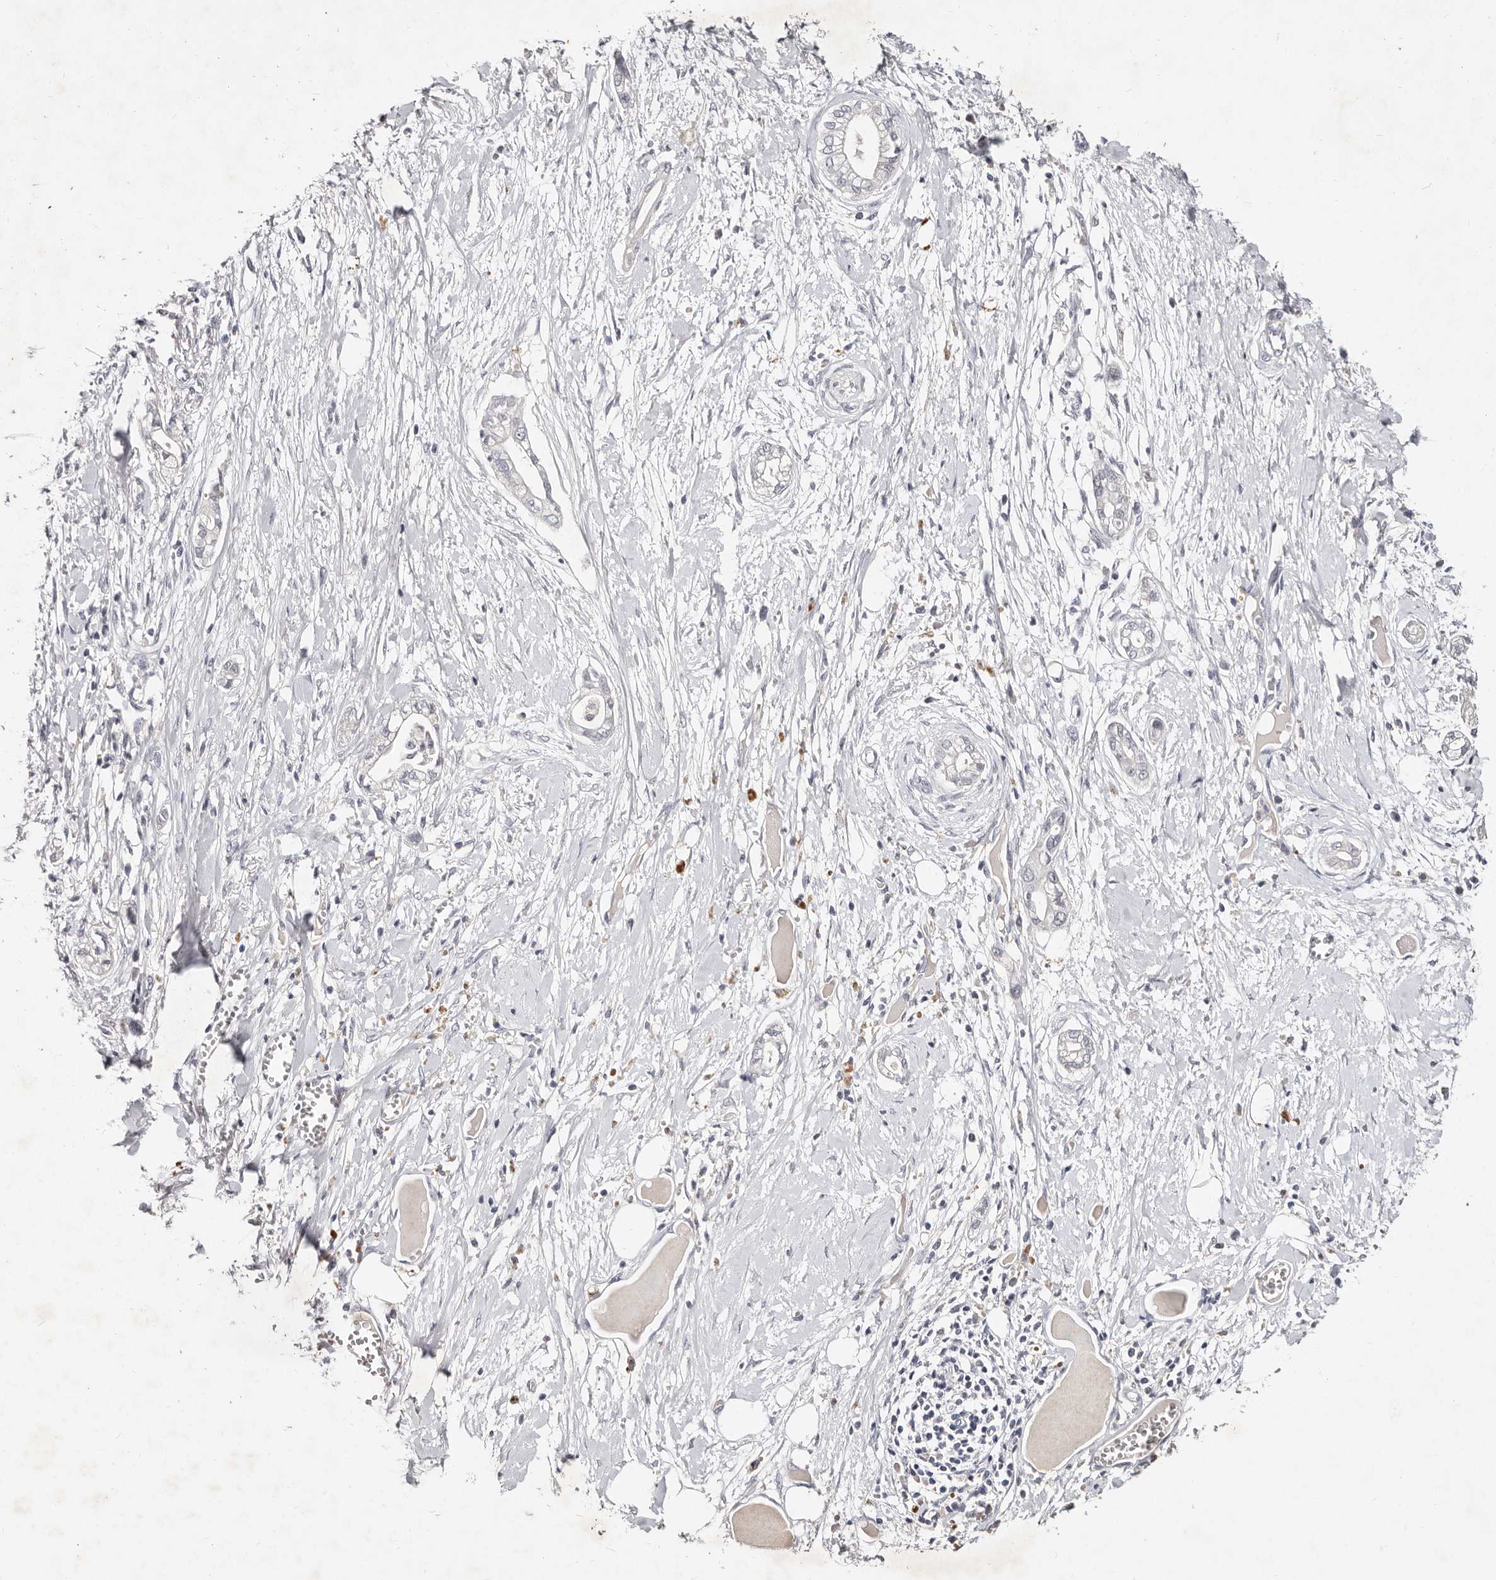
{"staining": {"intensity": "negative", "quantity": "none", "location": "none"}, "tissue": "pancreatic cancer", "cell_type": "Tumor cells", "image_type": "cancer", "snomed": [{"axis": "morphology", "description": "Adenocarcinoma, NOS"}, {"axis": "topography", "description": "Pancreas"}], "caption": "Tumor cells show no significant expression in pancreatic adenocarcinoma. (Immunohistochemistry, brightfield microscopy, high magnification).", "gene": "MRPS33", "patient": {"sex": "male", "age": 68}}